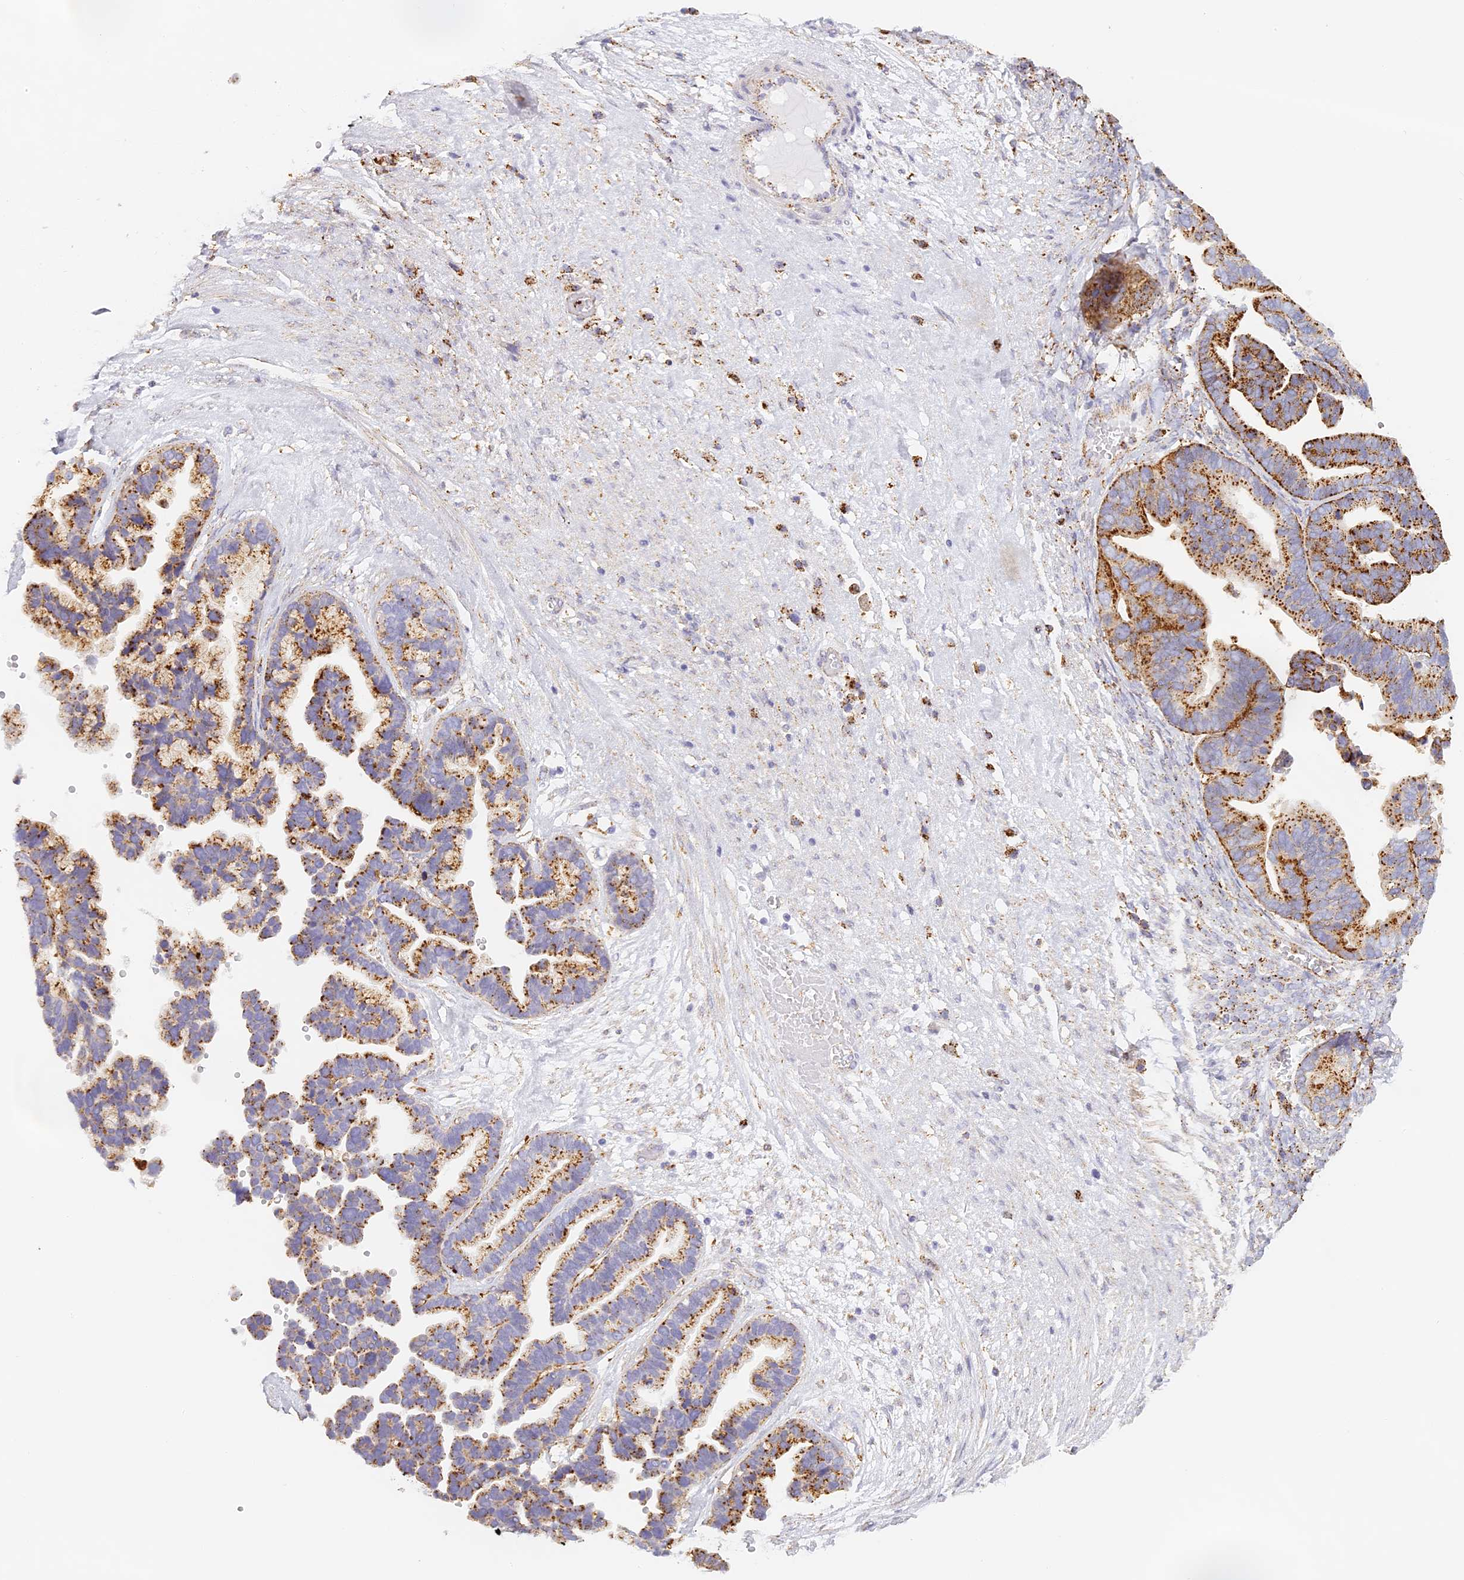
{"staining": {"intensity": "moderate", "quantity": ">75%", "location": "cytoplasmic/membranous"}, "tissue": "ovarian cancer", "cell_type": "Tumor cells", "image_type": "cancer", "snomed": [{"axis": "morphology", "description": "Cystadenocarcinoma, serous, NOS"}, {"axis": "topography", "description": "Ovary"}], "caption": "Approximately >75% of tumor cells in ovarian cancer demonstrate moderate cytoplasmic/membranous protein positivity as visualized by brown immunohistochemical staining.", "gene": "LAMP2", "patient": {"sex": "female", "age": 56}}